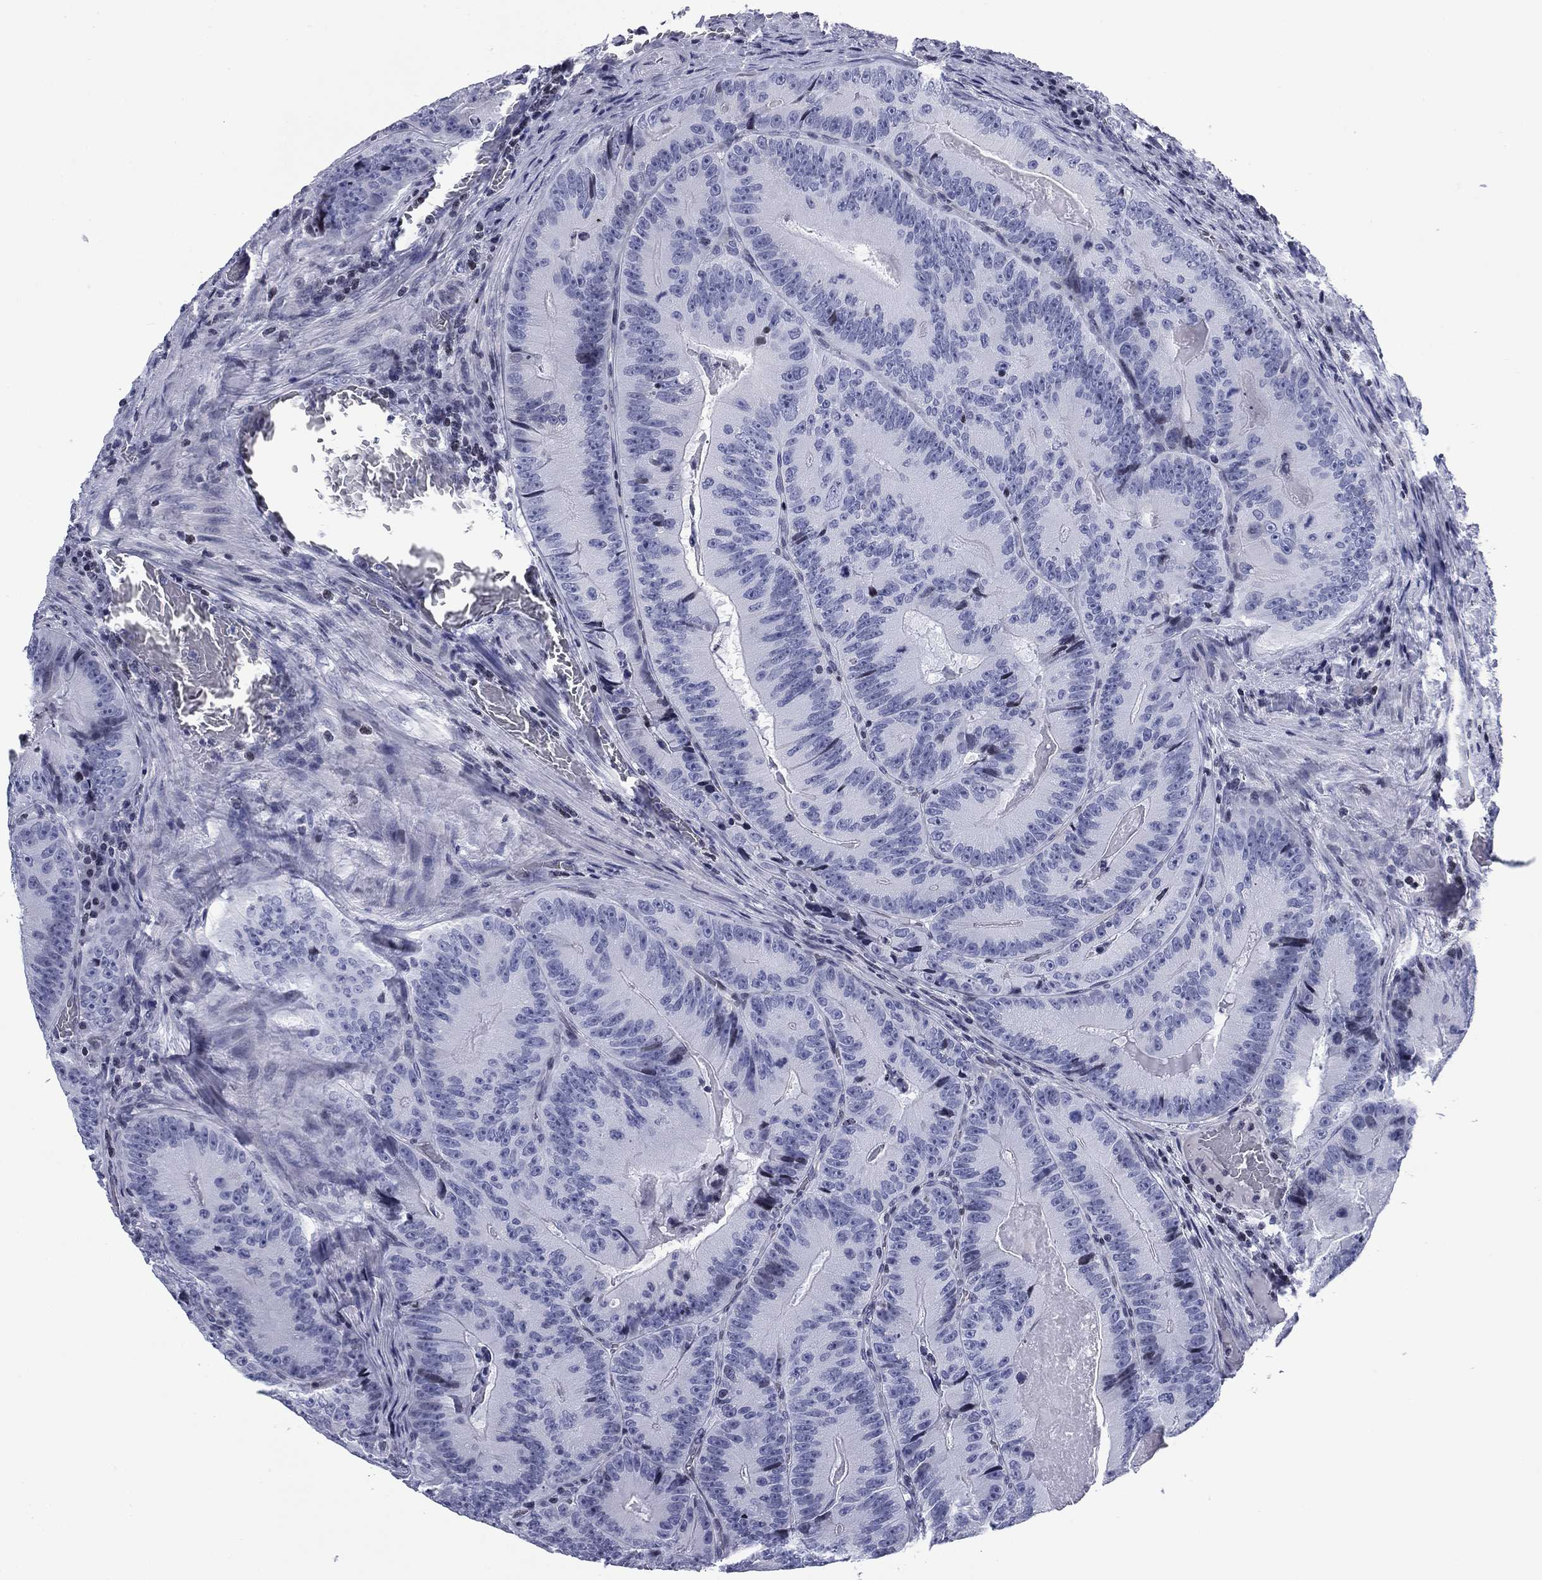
{"staining": {"intensity": "negative", "quantity": "none", "location": "none"}, "tissue": "colorectal cancer", "cell_type": "Tumor cells", "image_type": "cancer", "snomed": [{"axis": "morphology", "description": "Adenocarcinoma, NOS"}, {"axis": "topography", "description": "Colon"}], "caption": "Immunohistochemistry of human adenocarcinoma (colorectal) demonstrates no positivity in tumor cells.", "gene": "CCDC144A", "patient": {"sex": "female", "age": 86}}